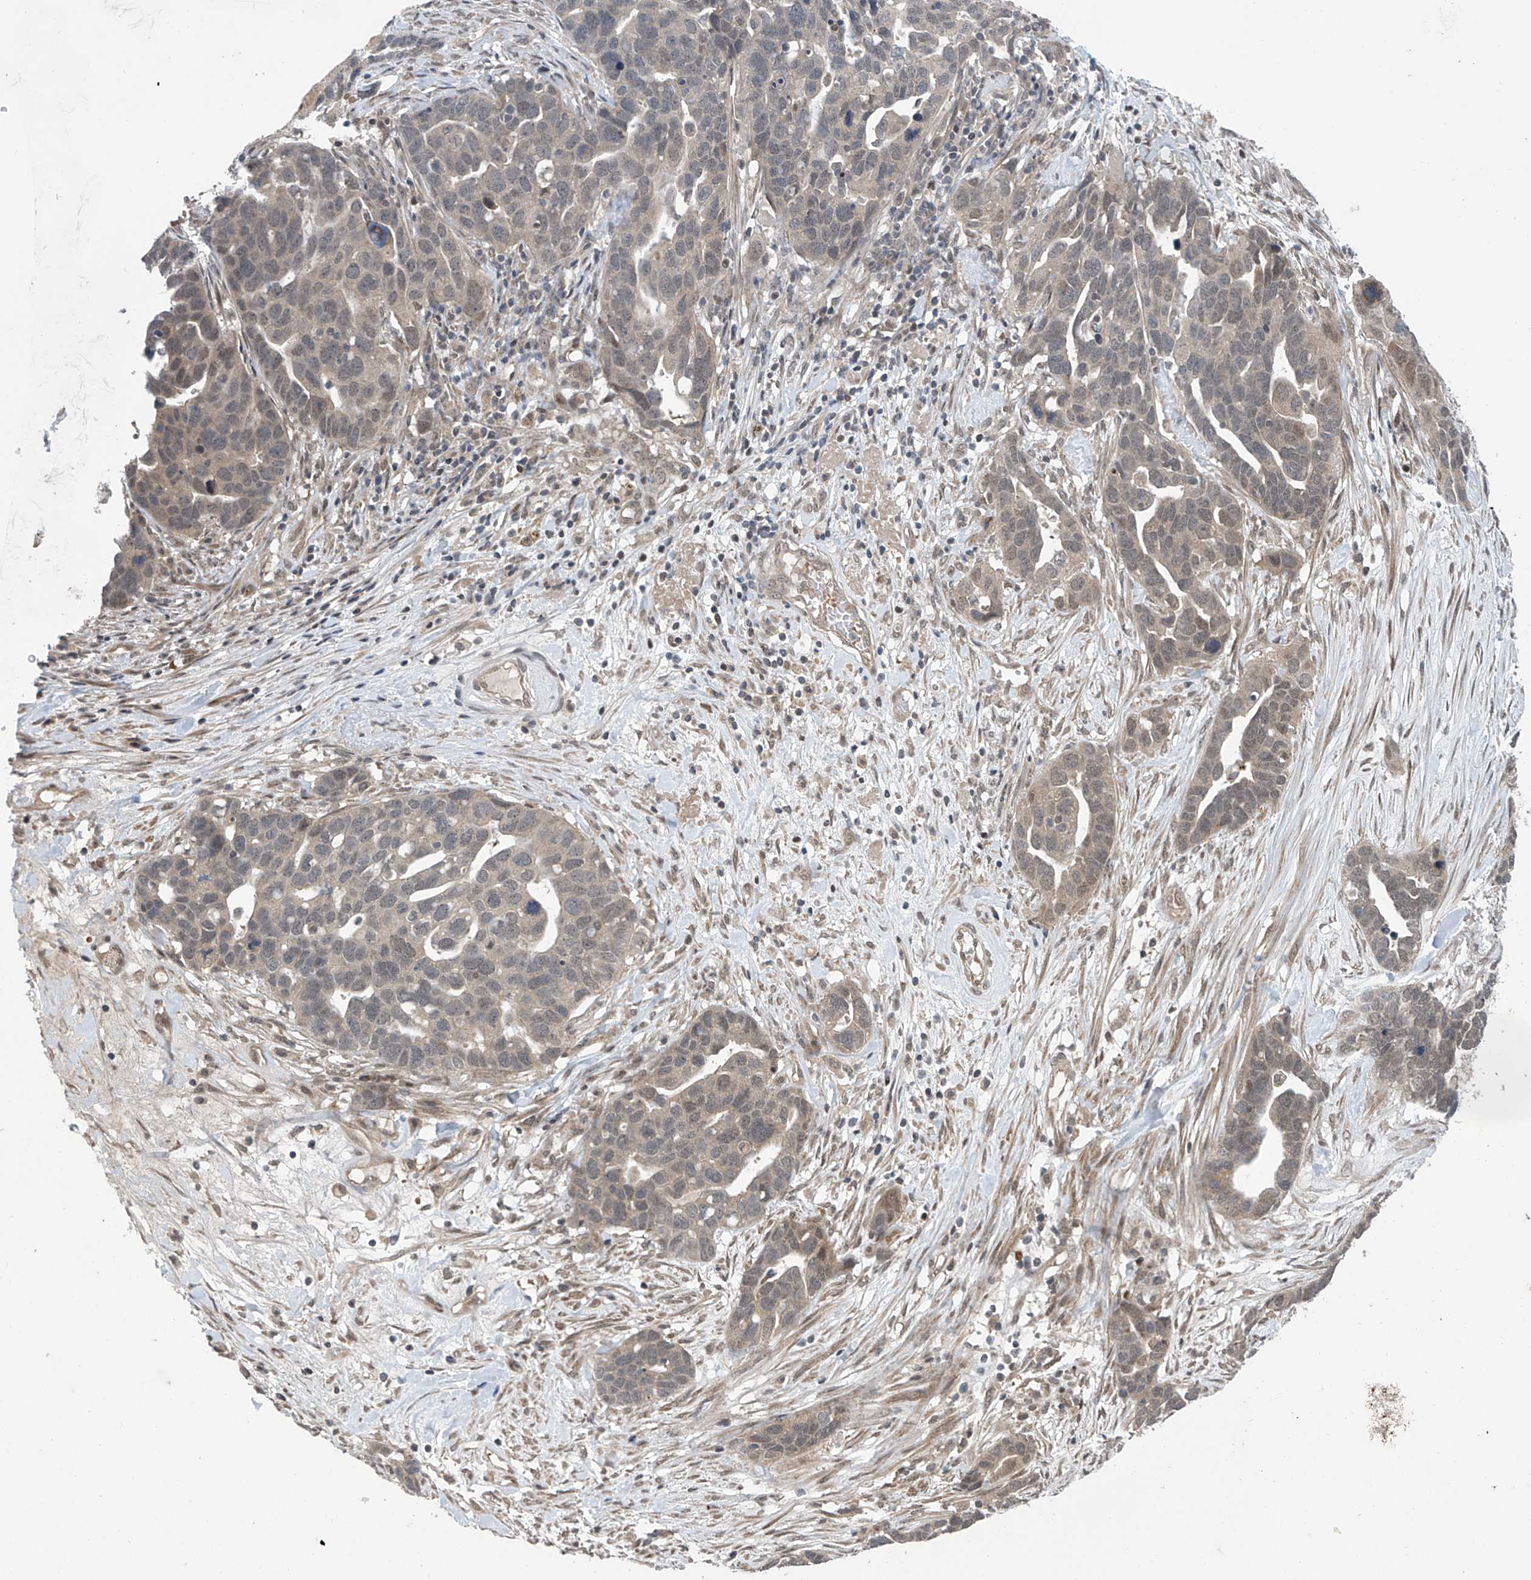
{"staining": {"intensity": "weak", "quantity": "25%-75%", "location": "nuclear"}, "tissue": "ovarian cancer", "cell_type": "Tumor cells", "image_type": "cancer", "snomed": [{"axis": "morphology", "description": "Cystadenocarcinoma, serous, NOS"}, {"axis": "topography", "description": "Ovary"}], "caption": "Immunohistochemical staining of human serous cystadenocarcinoma (ovarian) exhibits low levels of weak nuclear positivity in about 25%-75% of tumor cells.", "gene": "ABHD13", "patient": {"sex": "female", "age": 54}}